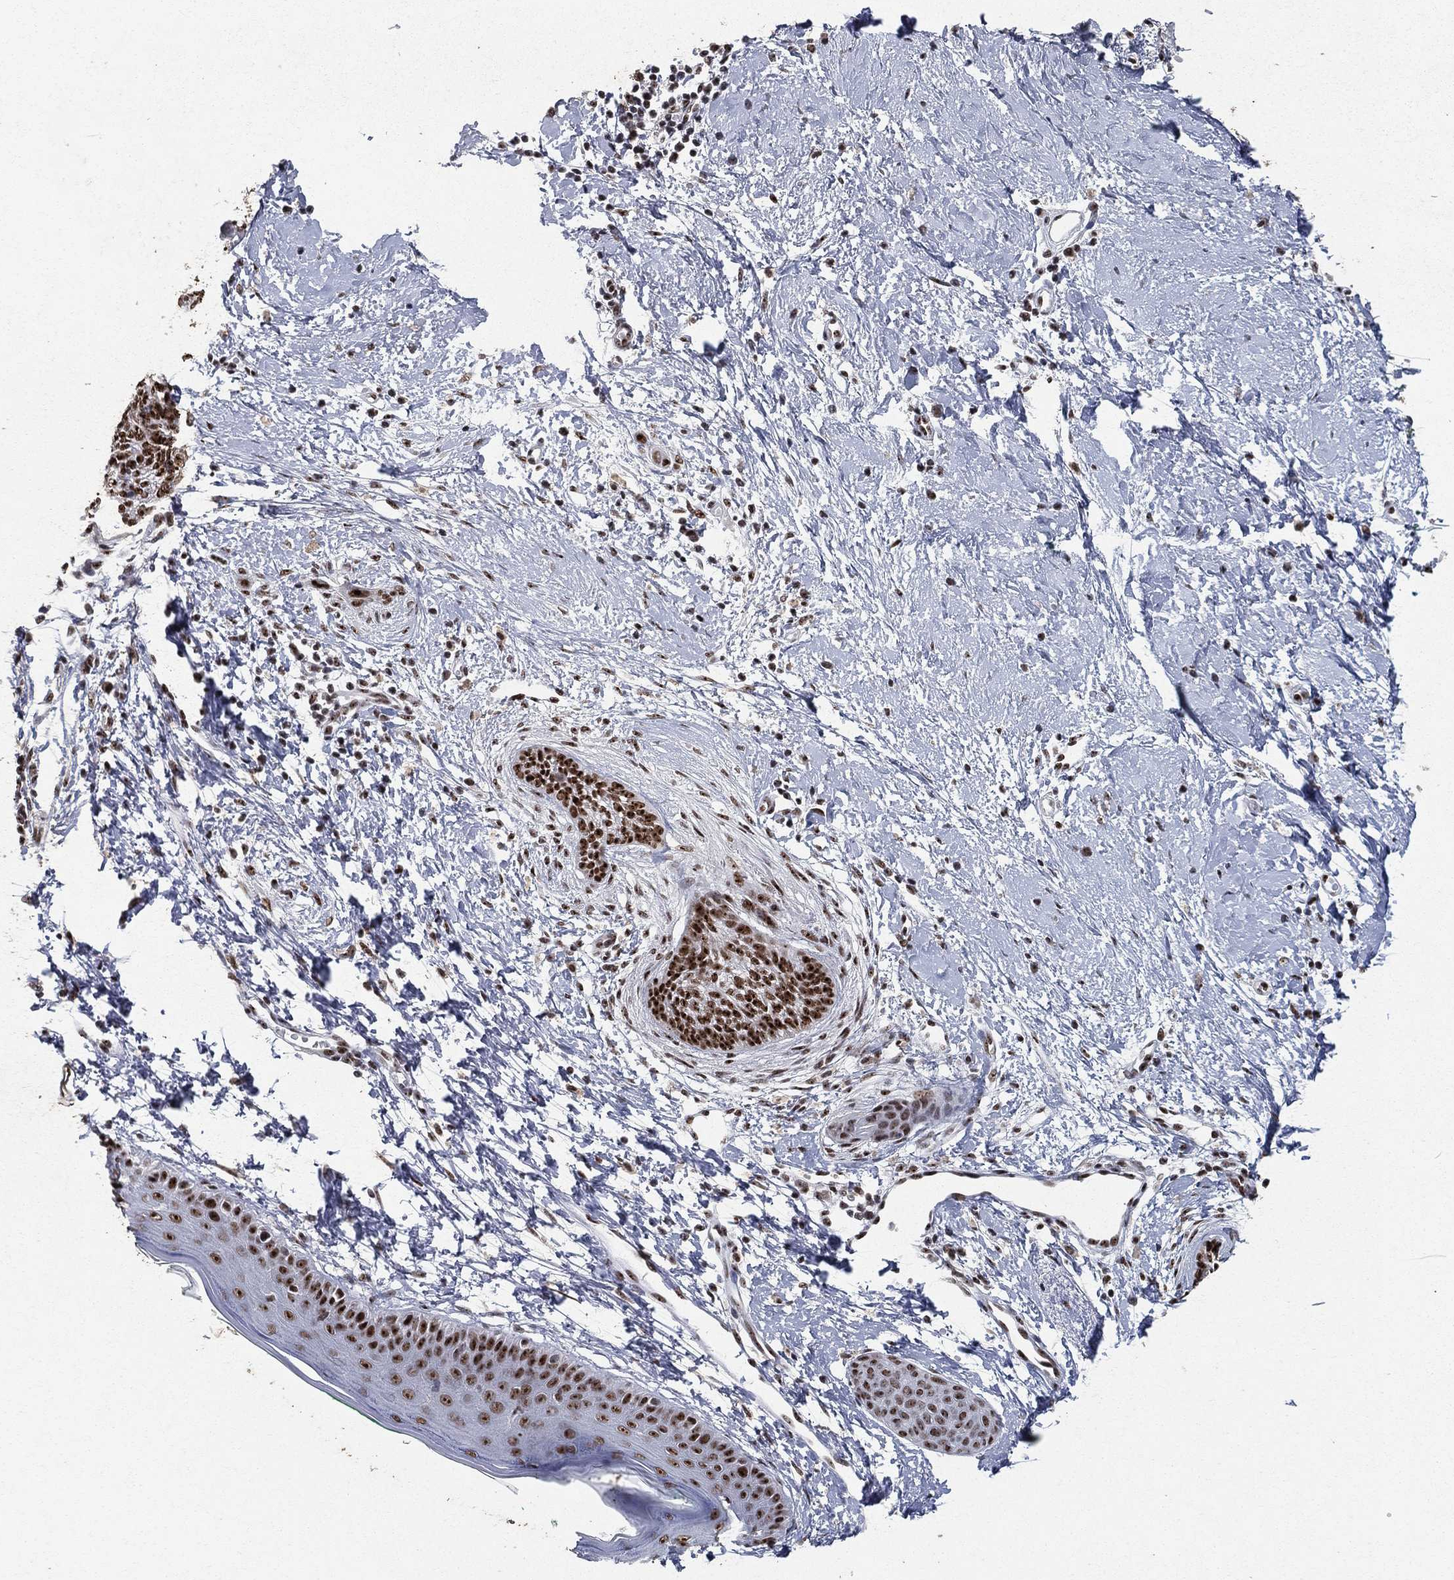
{"staining": {"intensity": "strong", "quantity": ">75%", "location": "nuclear"}, "tissue": "skin cancer", "cell_type": "Tumor cells", "image_type": "cancer", "snomed": [{"axis": "morphology", "description": "Basal cell carcinoma"}, {"axis": "topography", "description": "Skin"}], "caption": "Protein expression analysis of human skin basal cell carcinoma reveals strong nuclear expression in about >75% of tumor cells.", "gene": "DDX27", "patient": {"sex": "female", "age": 65}}